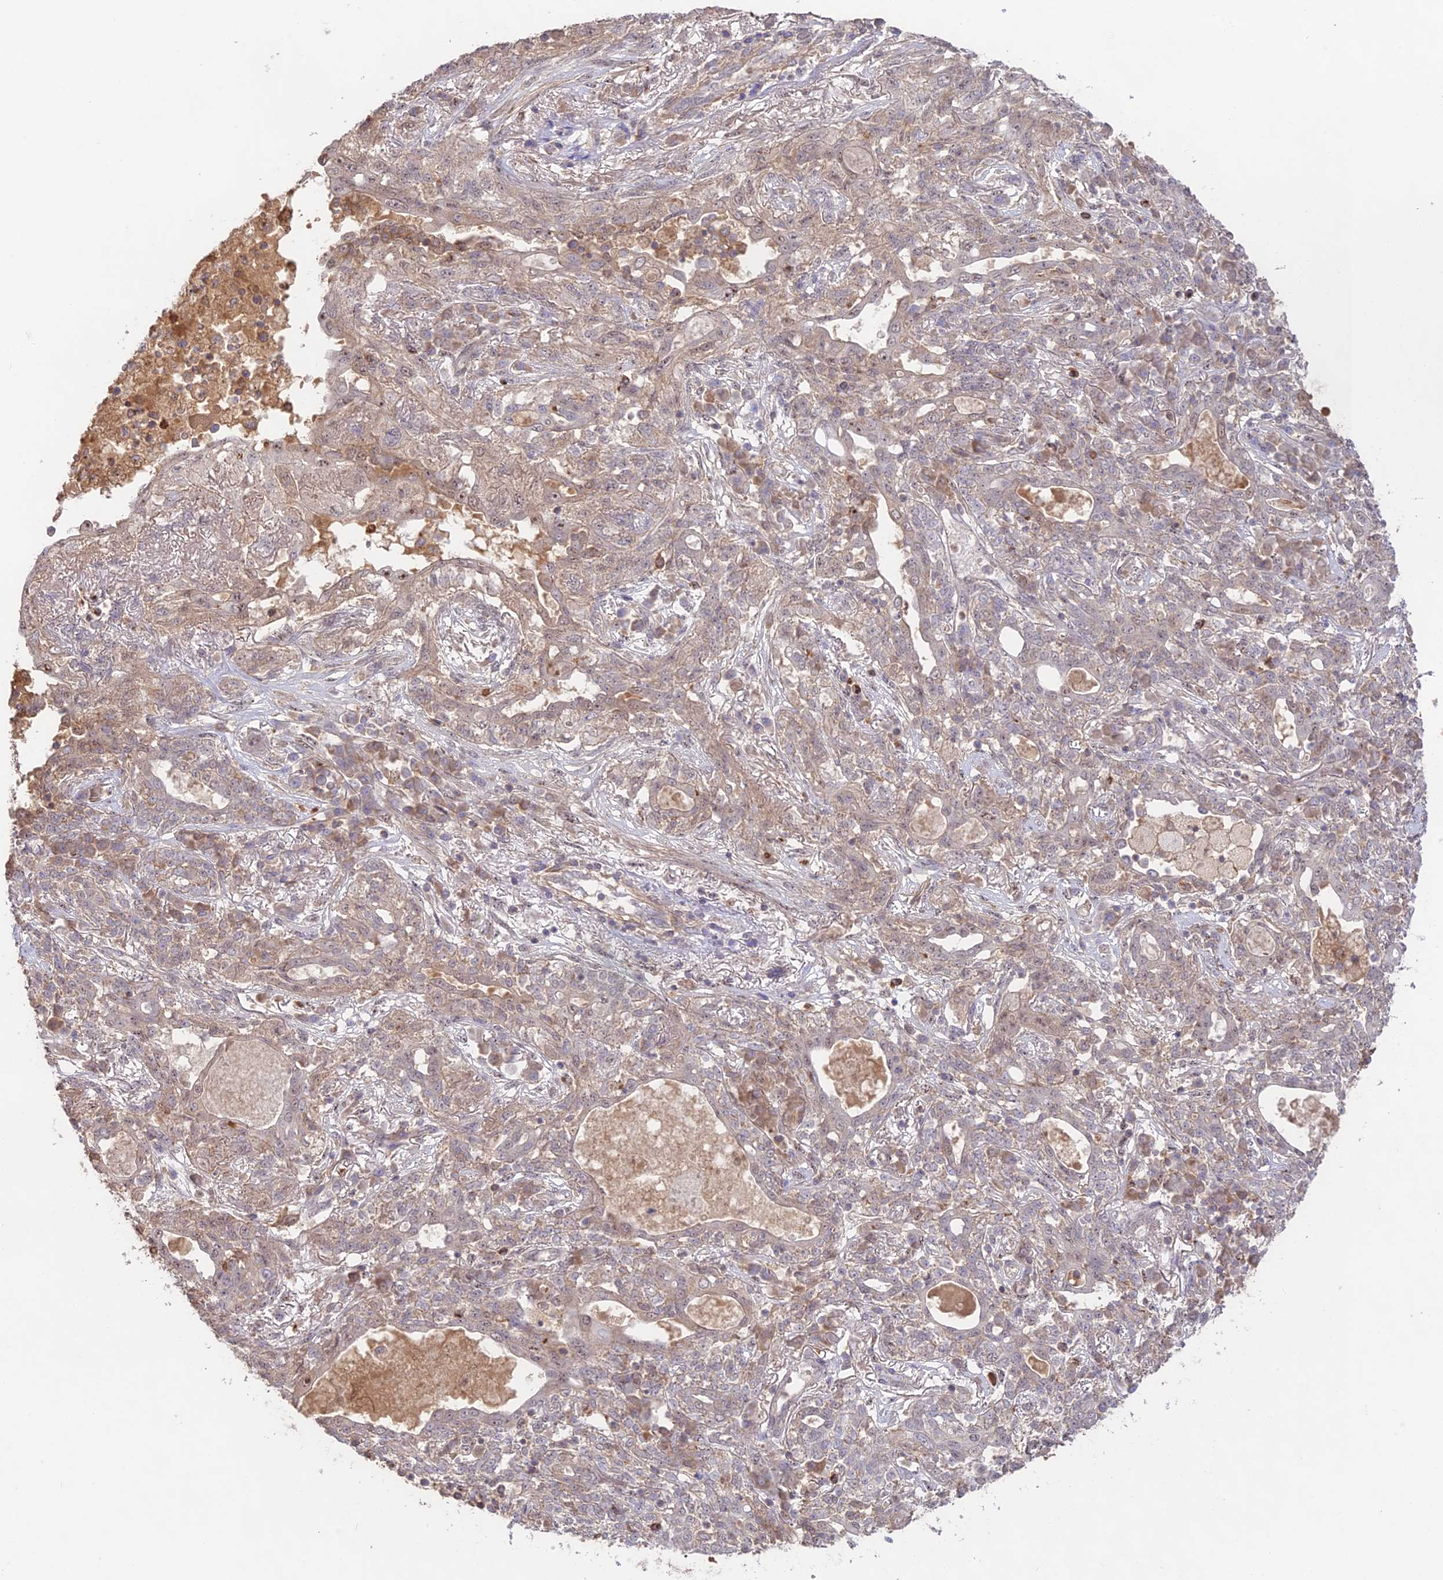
{"staining": {"intensity": "negative", "quantity": "none", "location": "none"}, "tissue": "lung cancer", "cell_type": "Tumor cells", "image_type": "cancer", "snomed": [{"axis": "morphology", "description": "Squamous cell carcinoma, NOS"}, {"axis": "topography", "description": "Lung"}], "caption": "Image shows no significant protein staining in tumor cells of squamous cell carcinoma (lung).", "gene": "CLCF1", "patient": {"sex": "female", "age": 70}}